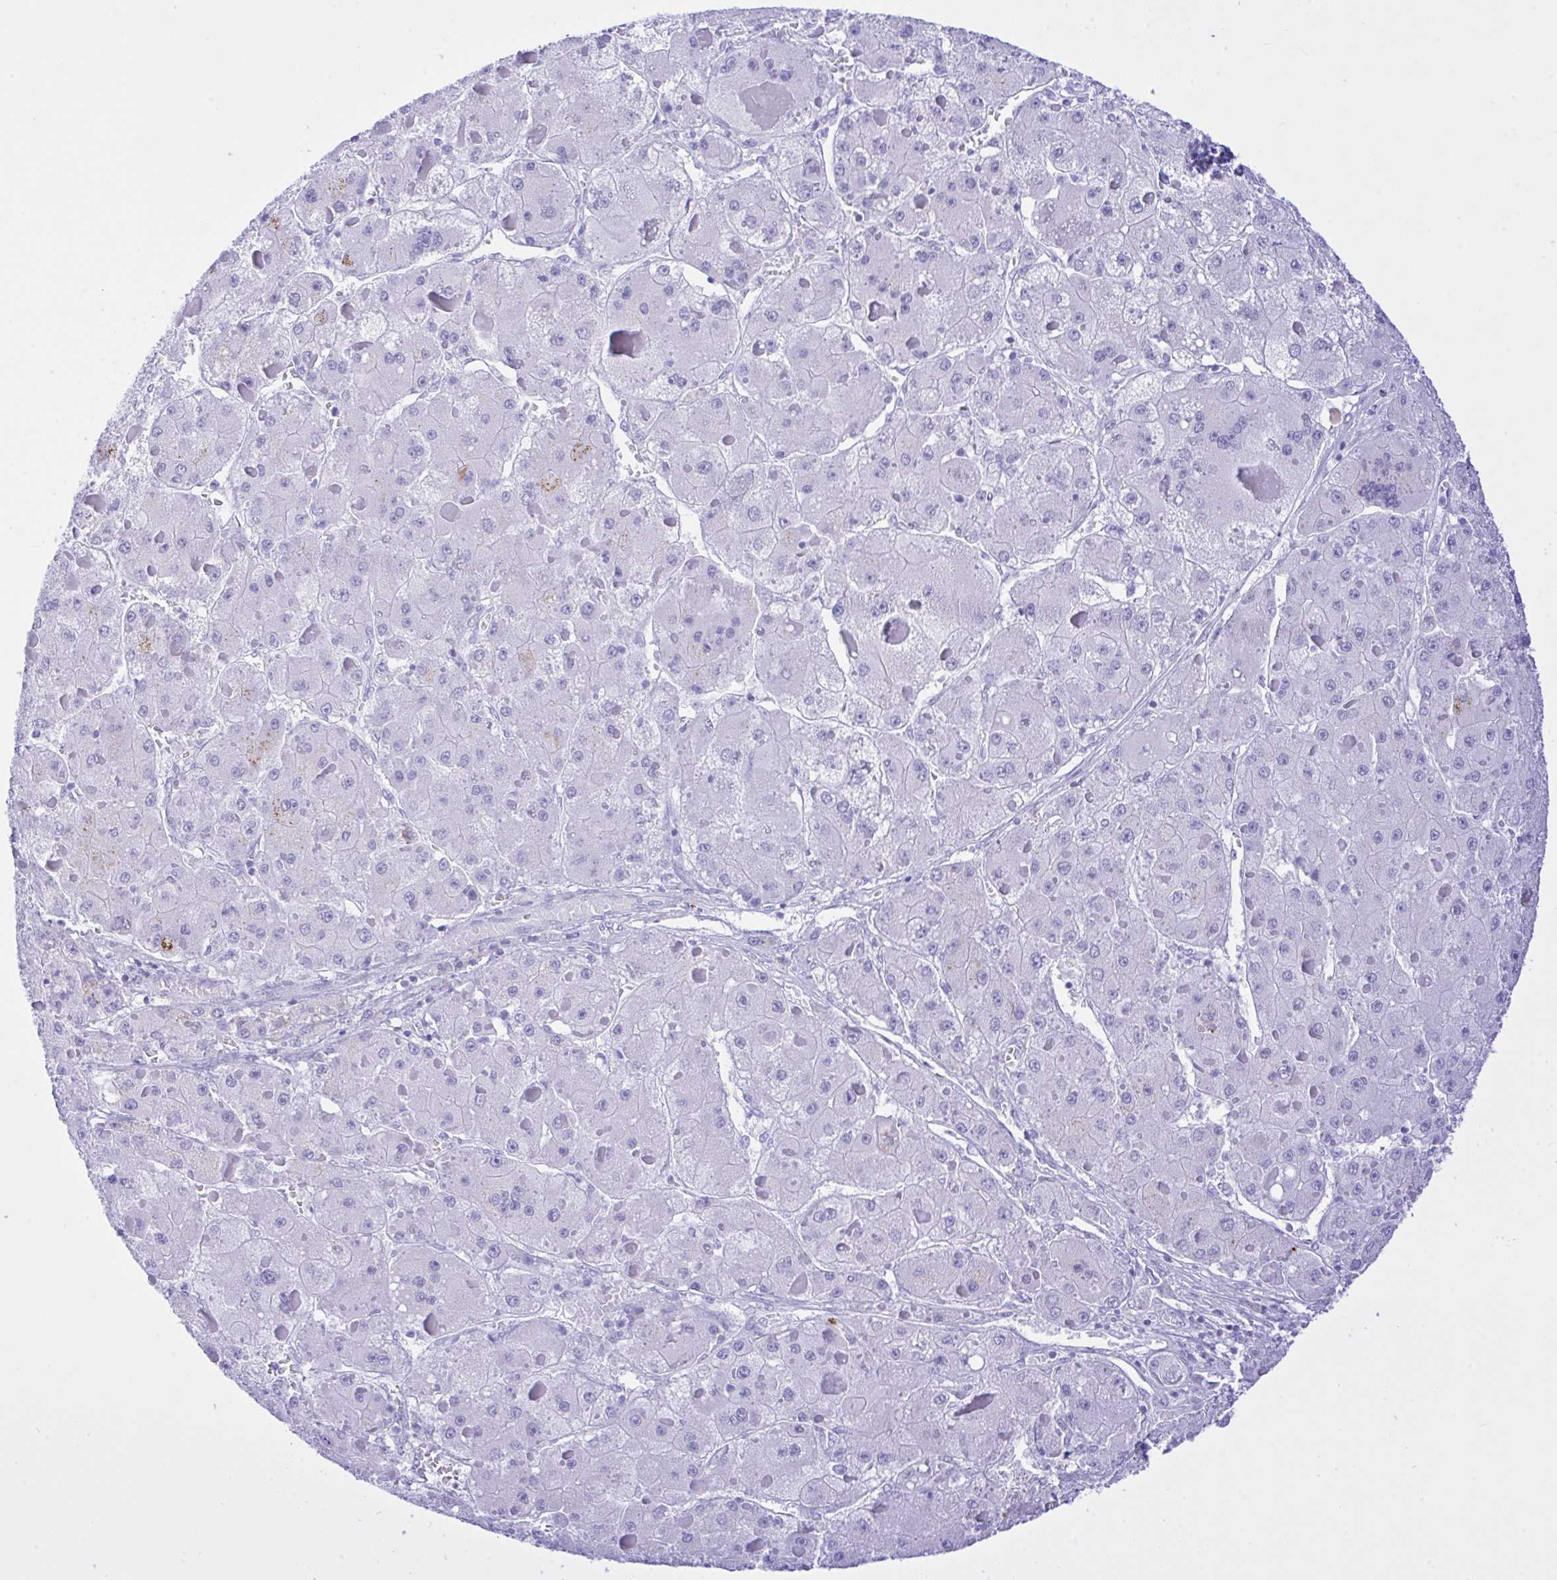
{"staining": {"intensity": "negative", "quantity": "none", "location": "none"}, "tissue": "liver cancer", "cell_type": "Tumor cells", "image_type": "cancer", "snomed": [{"axis": "morphology", "description": "Carcinoma, Hepatocellular, NOS"}, {"axis": "topography", "description": "Liver"}], "caption": "Tumor cells show no significant protein expression in liver cancer.", "gene": "SELENOV", "patient": {"sex": "female", "age": 73}}